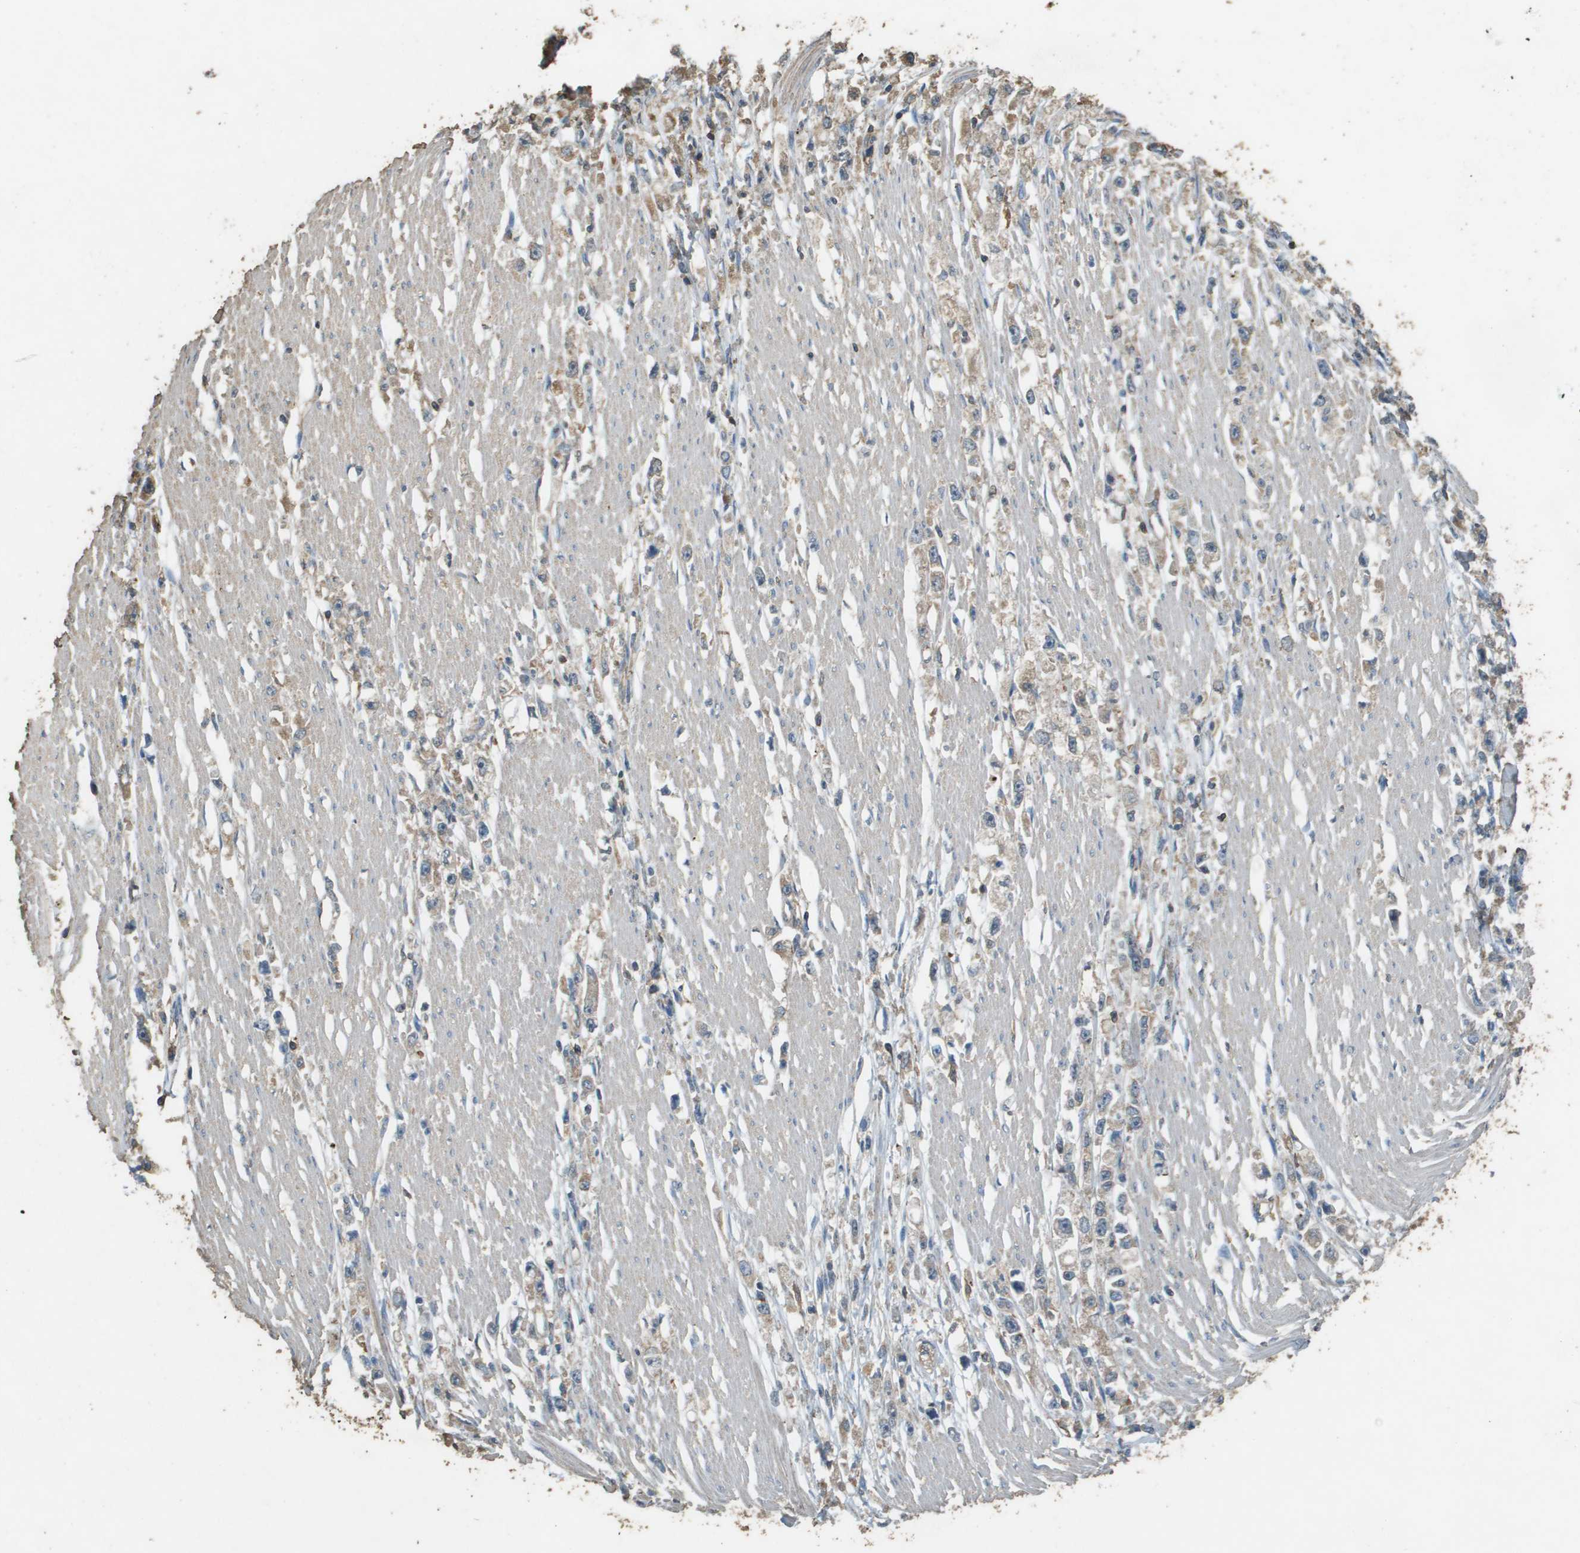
{"staining": {"intensity": "weak", "quantity": ">75%", "location": "cytoplasmic/membranous"}, "tissue": "stomach cancer", "cell_type": "Tumor cells", "image_type": "cancer", "snomed": [{"axis": "morphology", "description": "Adenocarcinoma, NOS"}, {"axis": "topography", "description": "Stomach"}], "caption": "There is low levels of weak cytoplasmic/membranous positivity in tumor cells of stomach cancer, as demonstrated by immunohistochemical staining (brown color).", "gene": "MS4A7", "patient": {"sex": "female", "age": 59}}